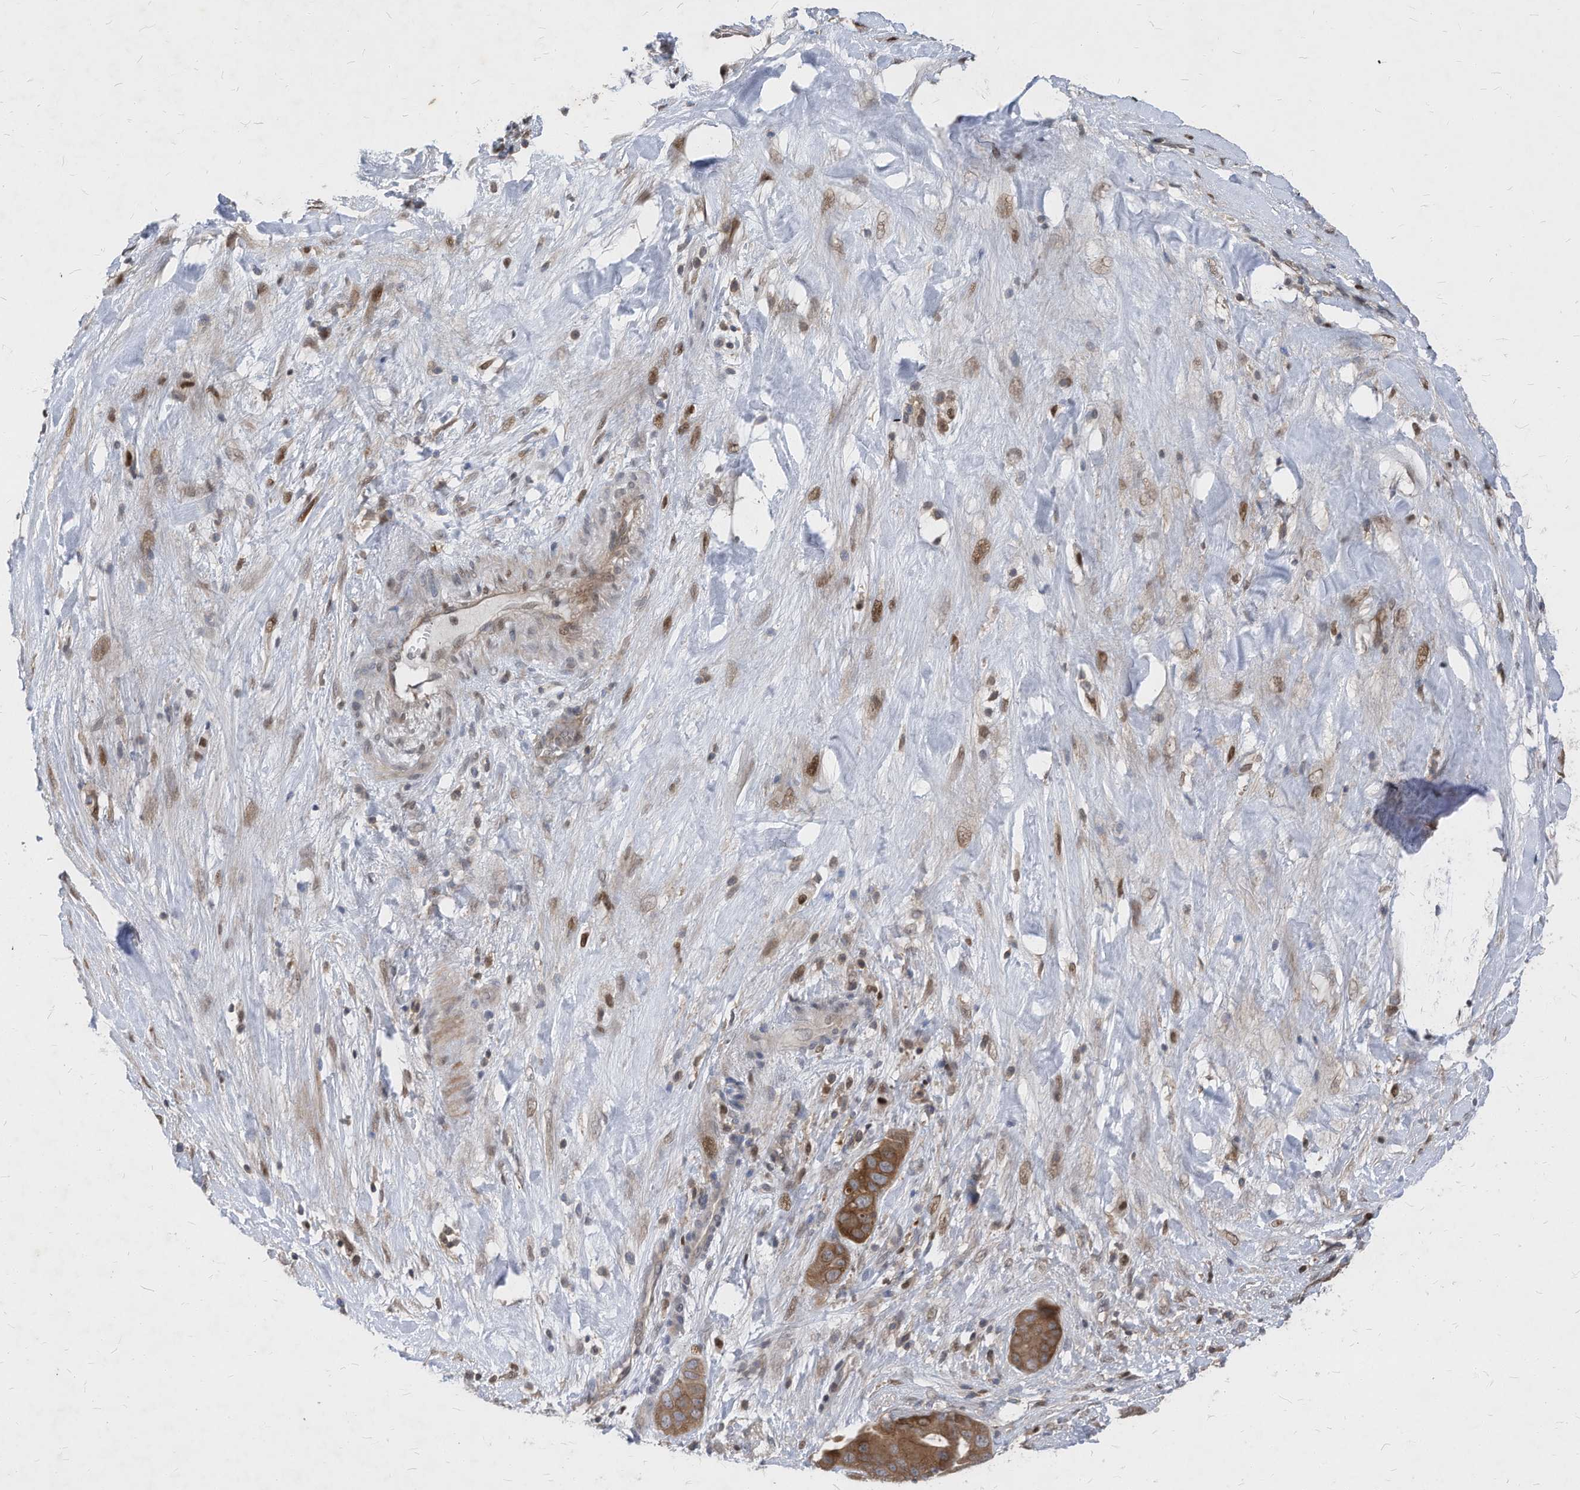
{"staining": {"intensity": "moderate", "quantity": ">75%", "location": "cytoplasmic/membranous"}, "tissue": "liver cancer", "cell_type": "Tumor cells", "image_type": "cancer", "snomed": [{"axis": "morphology", "description": "Cholangiocarcinoma"}, {"axis": "topography", "description": "Liver"}], "caption": "Immunohistochemistry (DAB (3,3'-diaminobenzidine)) staining of human cholangiocarcinoma (liver) reveals moderate cytoplasmic/membranous protein expression in approximately >75% of tumor cells.", "gene": "KPNB1", "patient": {"sex": "female", "age": 52}}